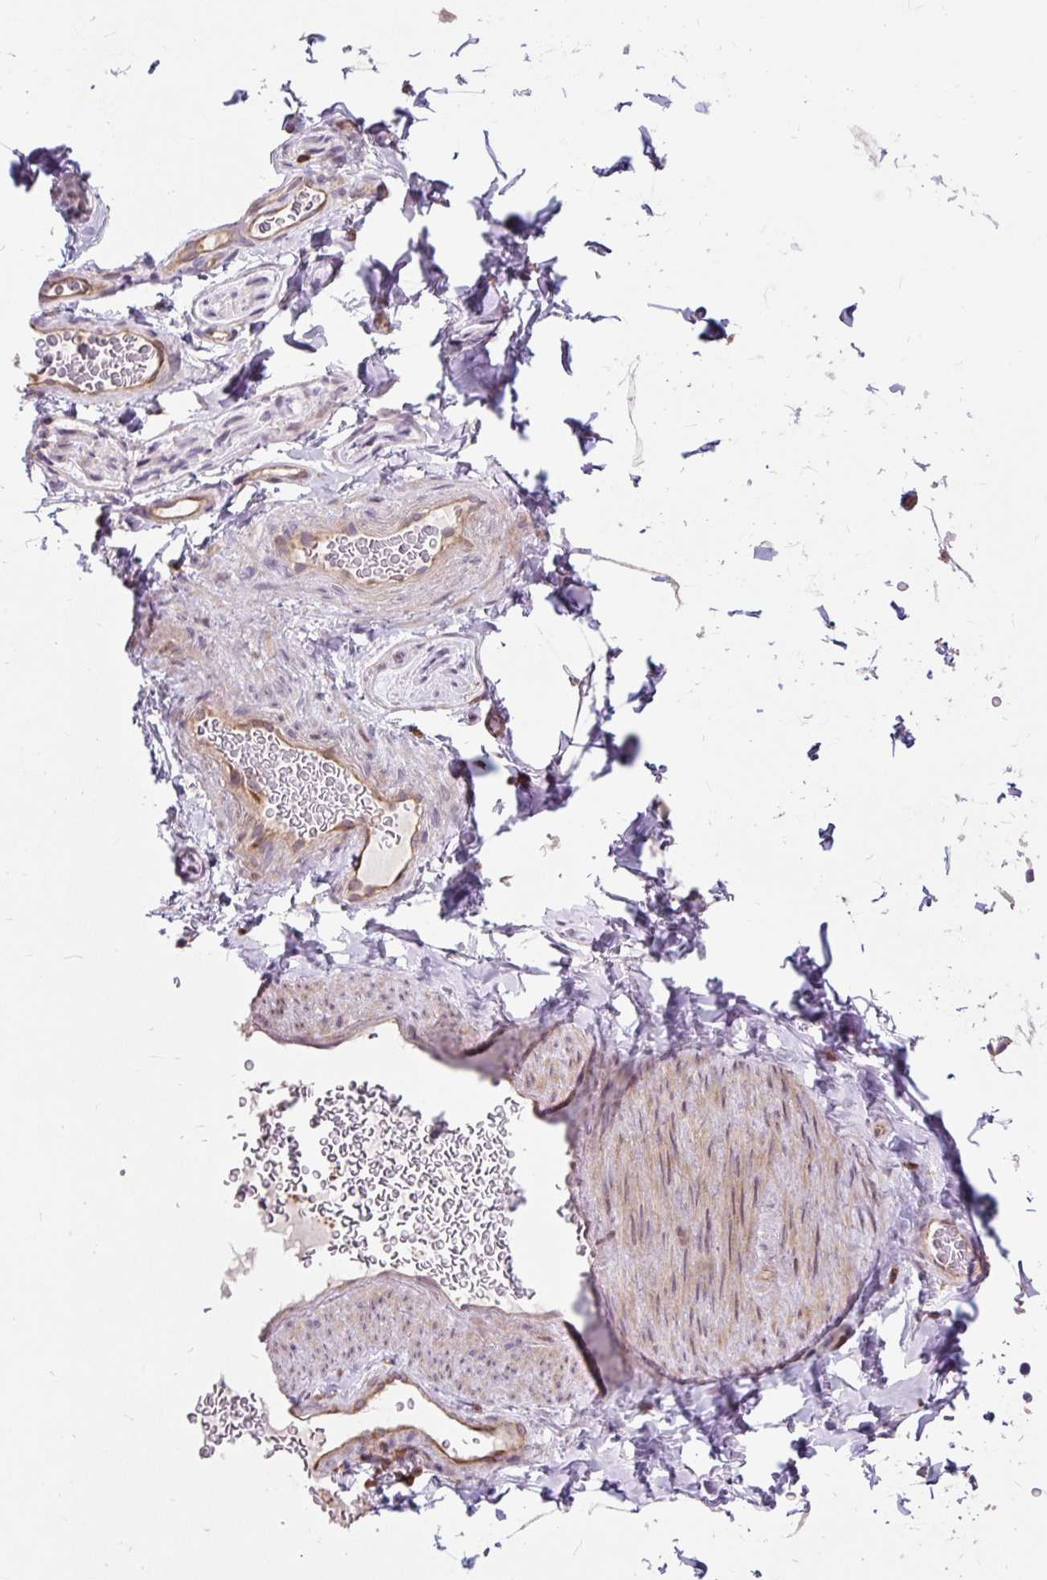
{"staining": {"intensity": "negative", "quantity": "none", "location": "none"}, "tissue": "adipose tissue", "cell_type": "Adipocytes", "image_type": "normal", "snomed": [{"axis": "morphology", "description": "Normal tissue, NOS"}, {"axis": "topography", "description": "Vascular tissue"}, {"axis": "topography", "description": "Peripheral nerve tissue"}], "caption": "This is an immunohistochemistry micrograph of normal adipose tissue. There is no expression in adipocytes.", "gene": "CISD3", "patient": {"sex": "male", "age": 41}}